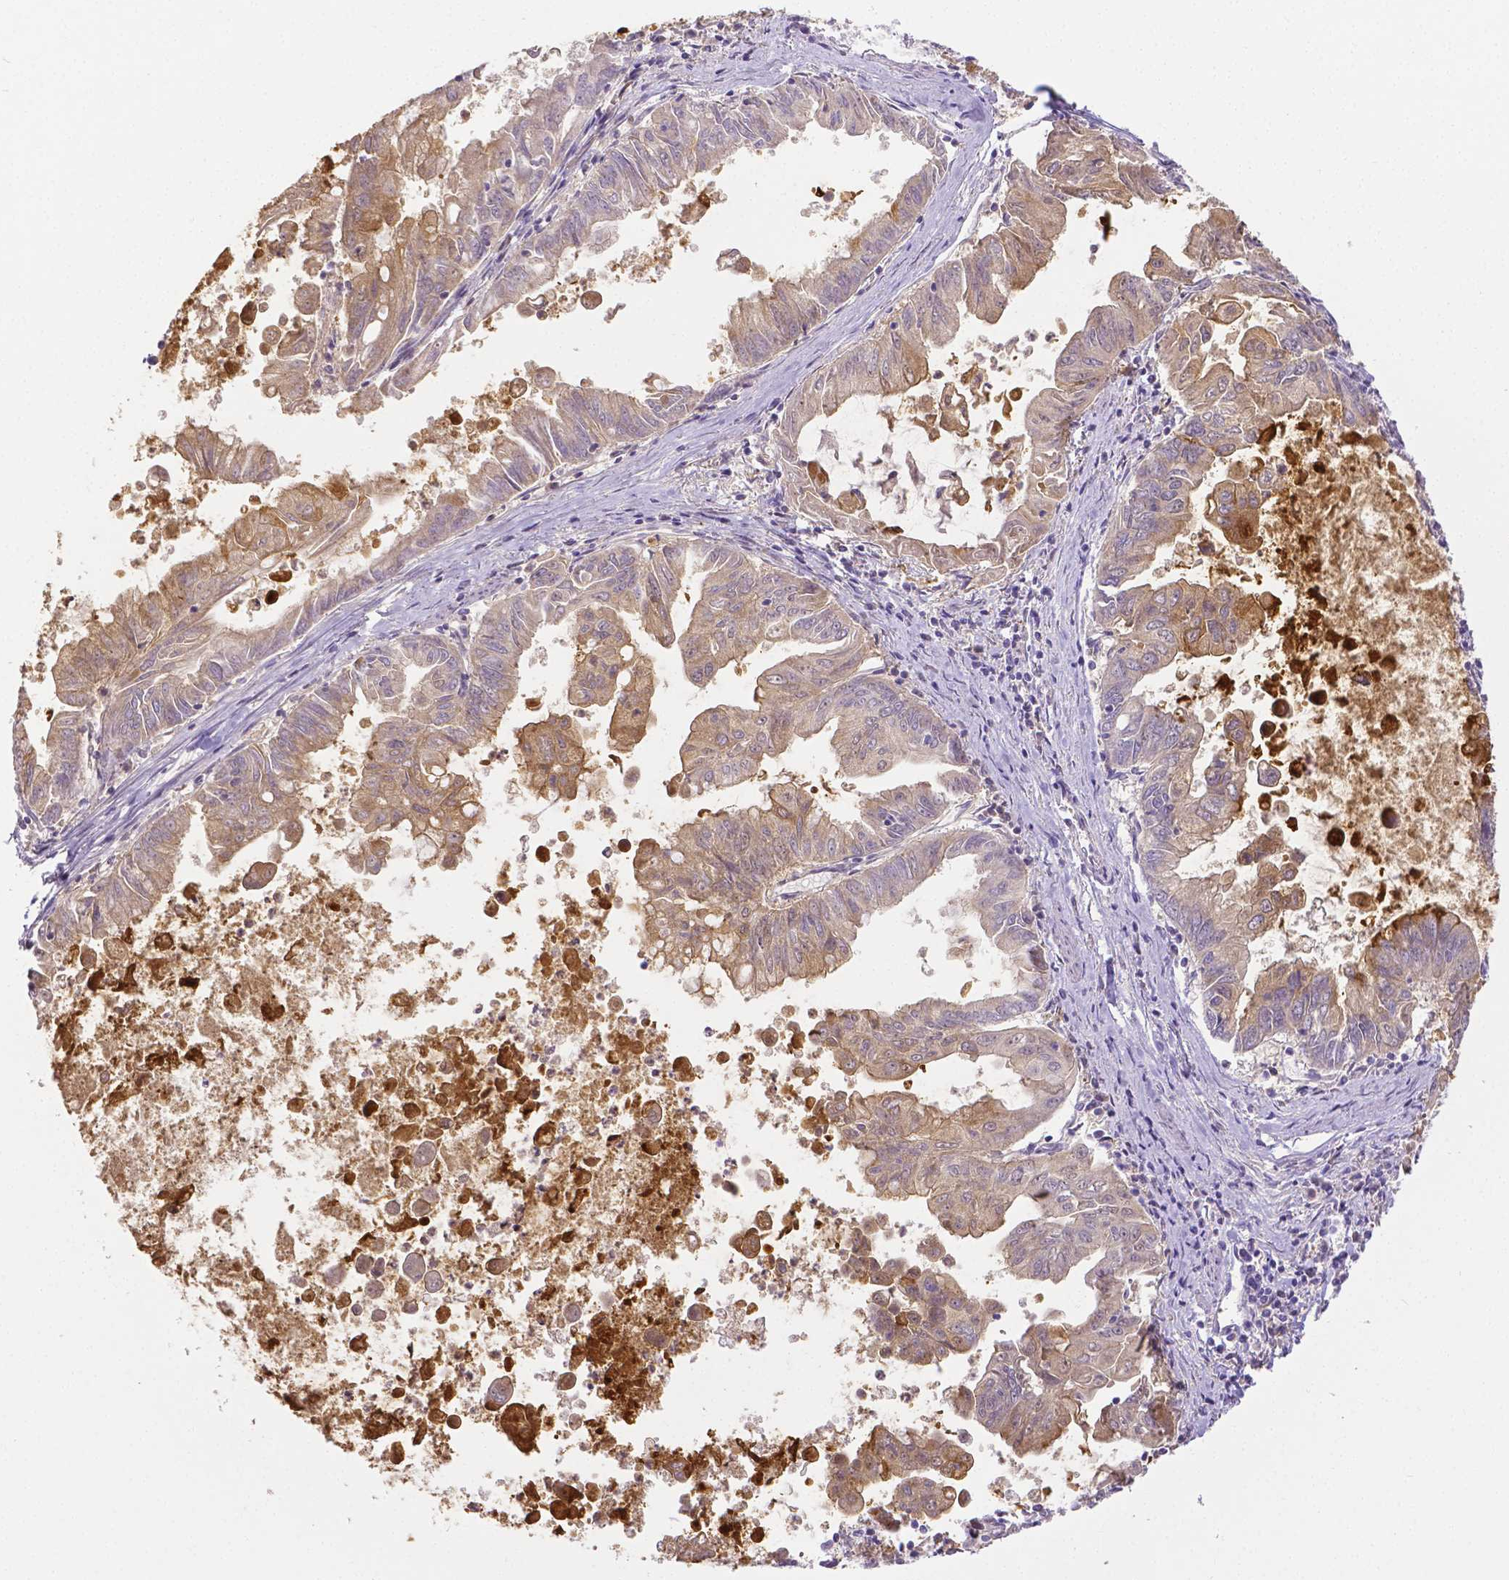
{"staining": {"intensity": "weak", "quantity": "25%-75%", "location": "cytoplasmic/membranous"}, "tissue": "stomach cancer", "cell_type": "Tumor cells", "image_type": "cancer", "snomed": [{"axis": "morphology", "description": "Adenocarcinoma, NOS"}, {"axis": "topography", "description": "Stomach, upper"}], "caption": "An immunohistochemistry (IHC) micrograph of tumor tissue is shown. Protein staining in brown highlights weak cytoplasmic/membranous positivity in adenocarcinoma (stomach) within tumor cells. (DAB (3,3'-diaminobenzidine) = brown stain, brightfield microscopy at high magnification).", "gene": "NXPH2", "patient": {"sex": "male", "age": 80}}